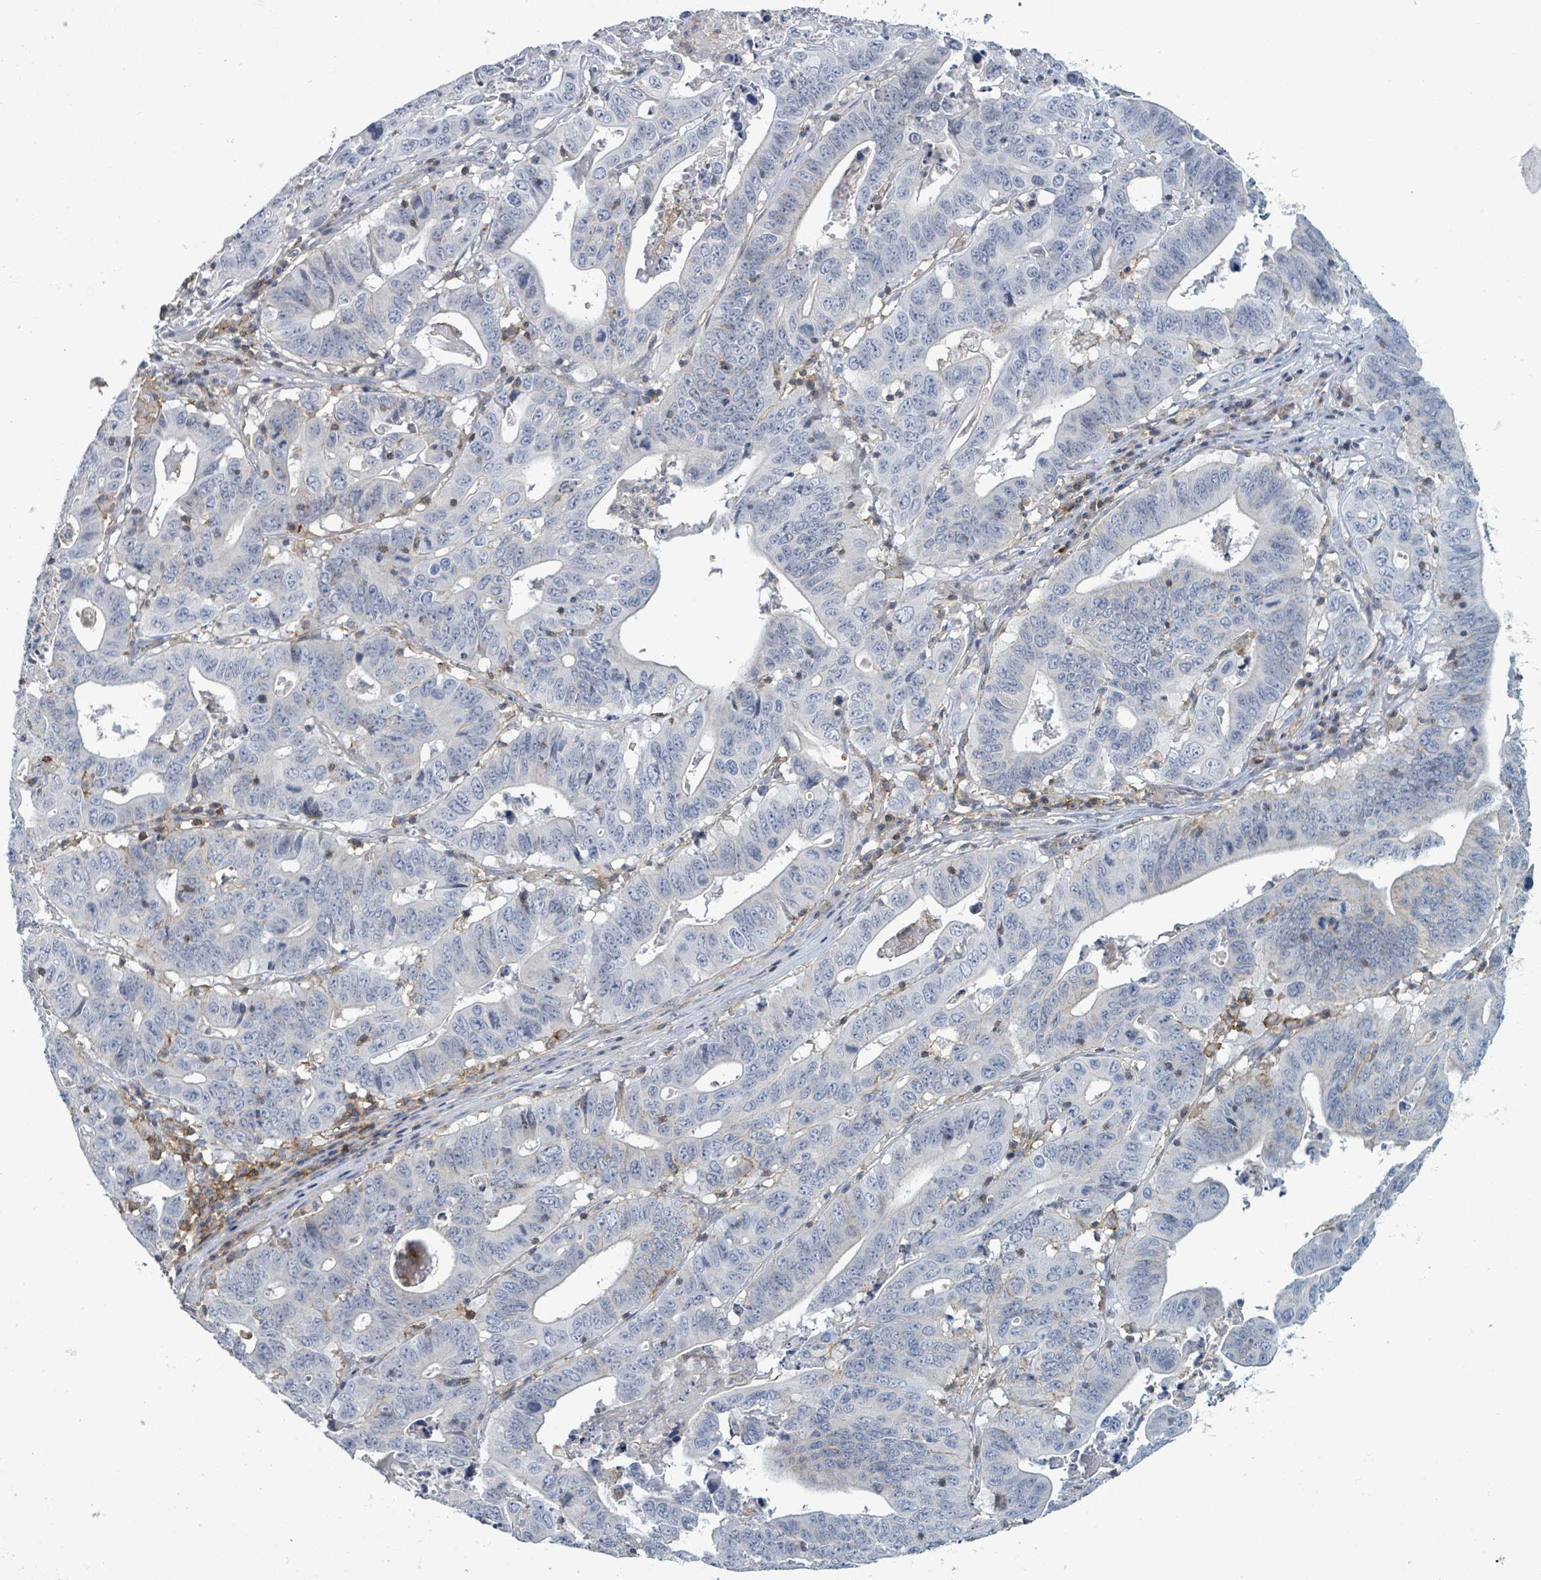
{"staining": {"intensity": "negative", "quantity": "none", "location": "none"}, "tissue": "lung cancer", "cell_type": "Tumor cells", "image_type": "cancer", "snomed": [{"axis": "morphology", "description": "Adenocarcinoma, NOS"}, {"axis": "topography", "description": "Lung"}], "caption": "Lung cancer stained for a protein using IHC demonstrates no positivity tumor cells.", "gene": "TNFRSF14", "patient": {"sex": "female", "age": 60}}